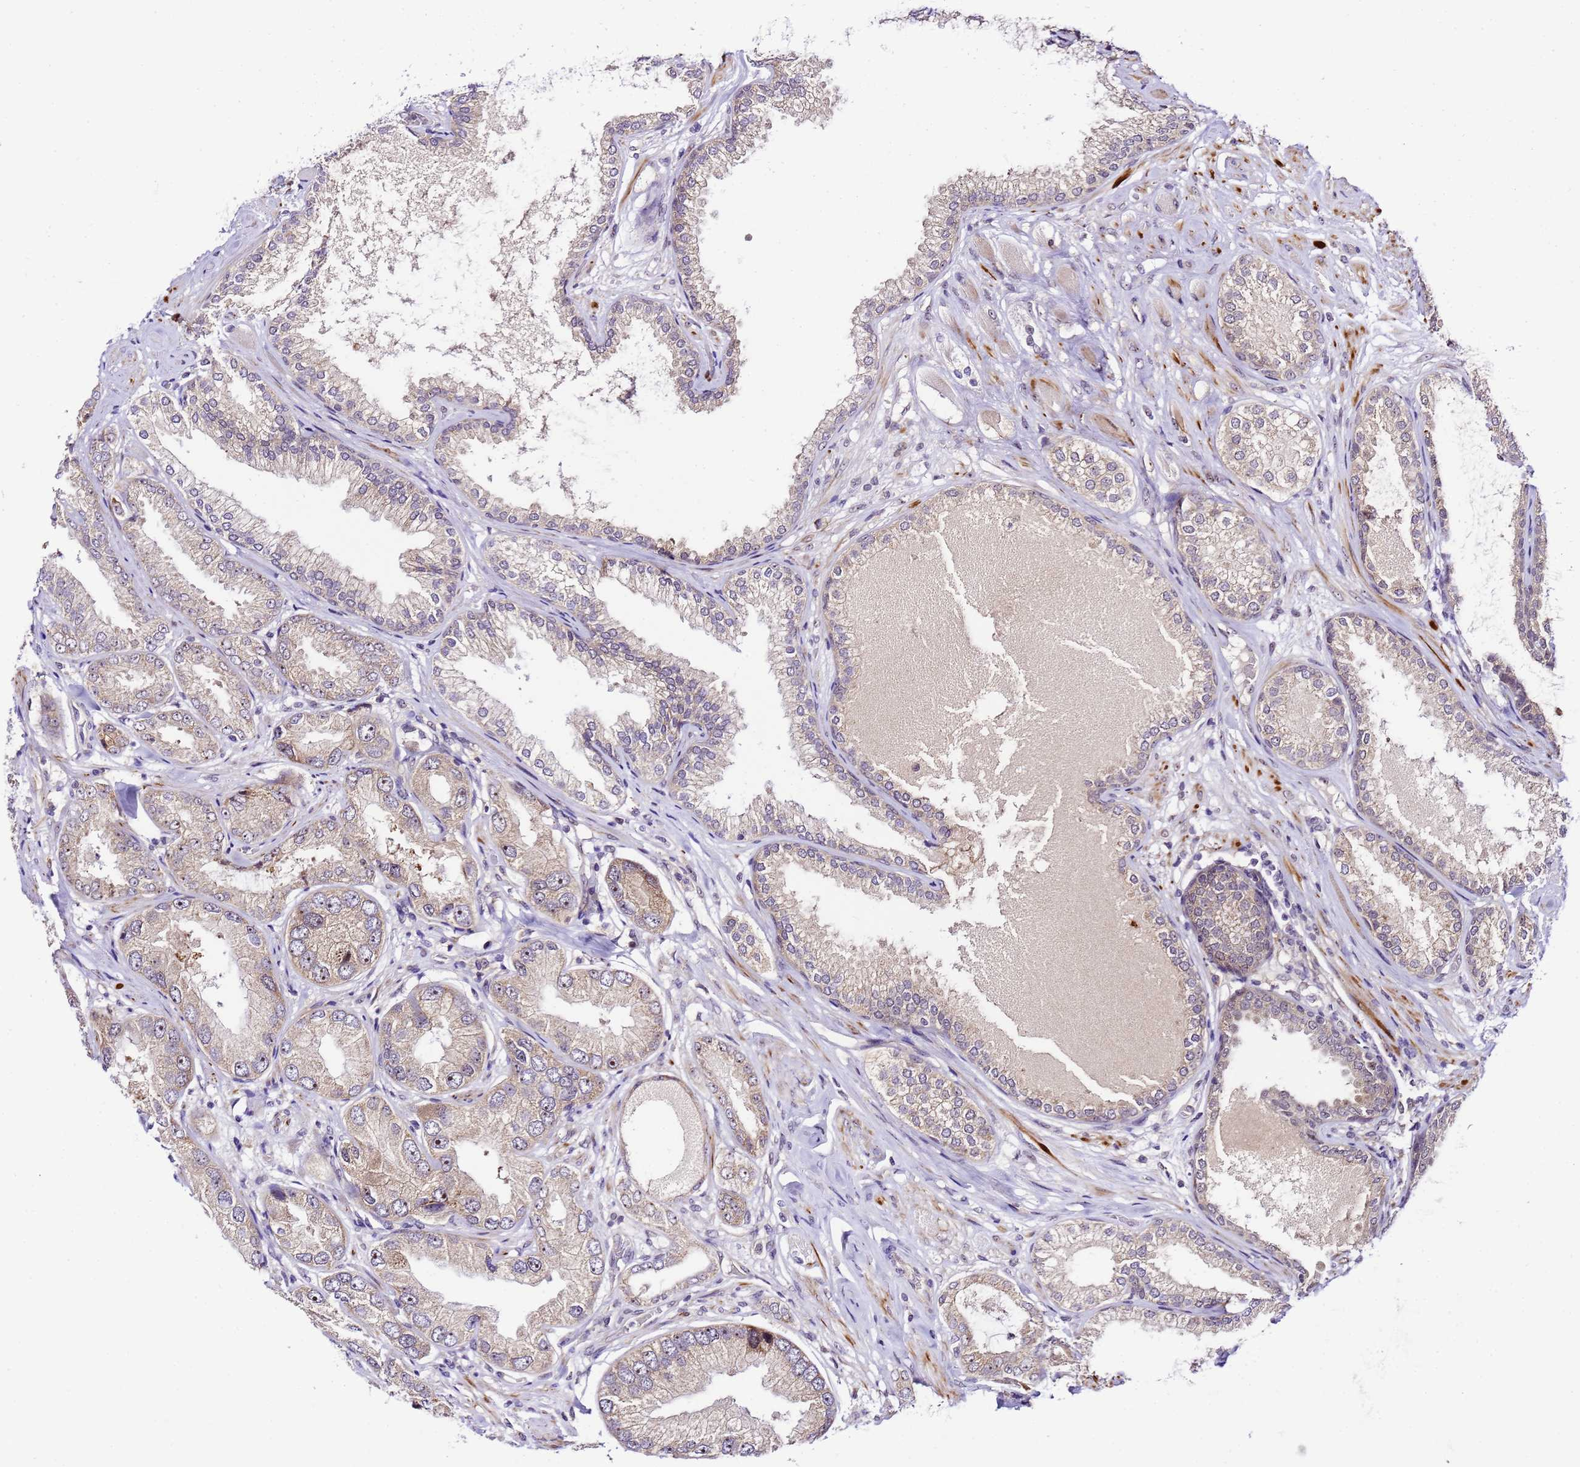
{"staining": {"intensity": "weak", "quantity": "<25%", "location": "cytoplasmic/membranous,nuclear"}, "tissue": "prostate cancer", "cell_type": "Tumor cells", "image_type": "cancer", "snomed": [{"axis": "morphology", "description": "Adenocarcinoma, High grade"}, {"axis": "topography", "description": "Prostate"}], "caption": "High power microscopy histopathology image of an IHC image of prostate cancer, revealing no significant staining in tumor cells. (DAB immunohistochemistry, high magnification).", "gene": "SLX4IP", "patient": {"sex": "male", "age": 71}}